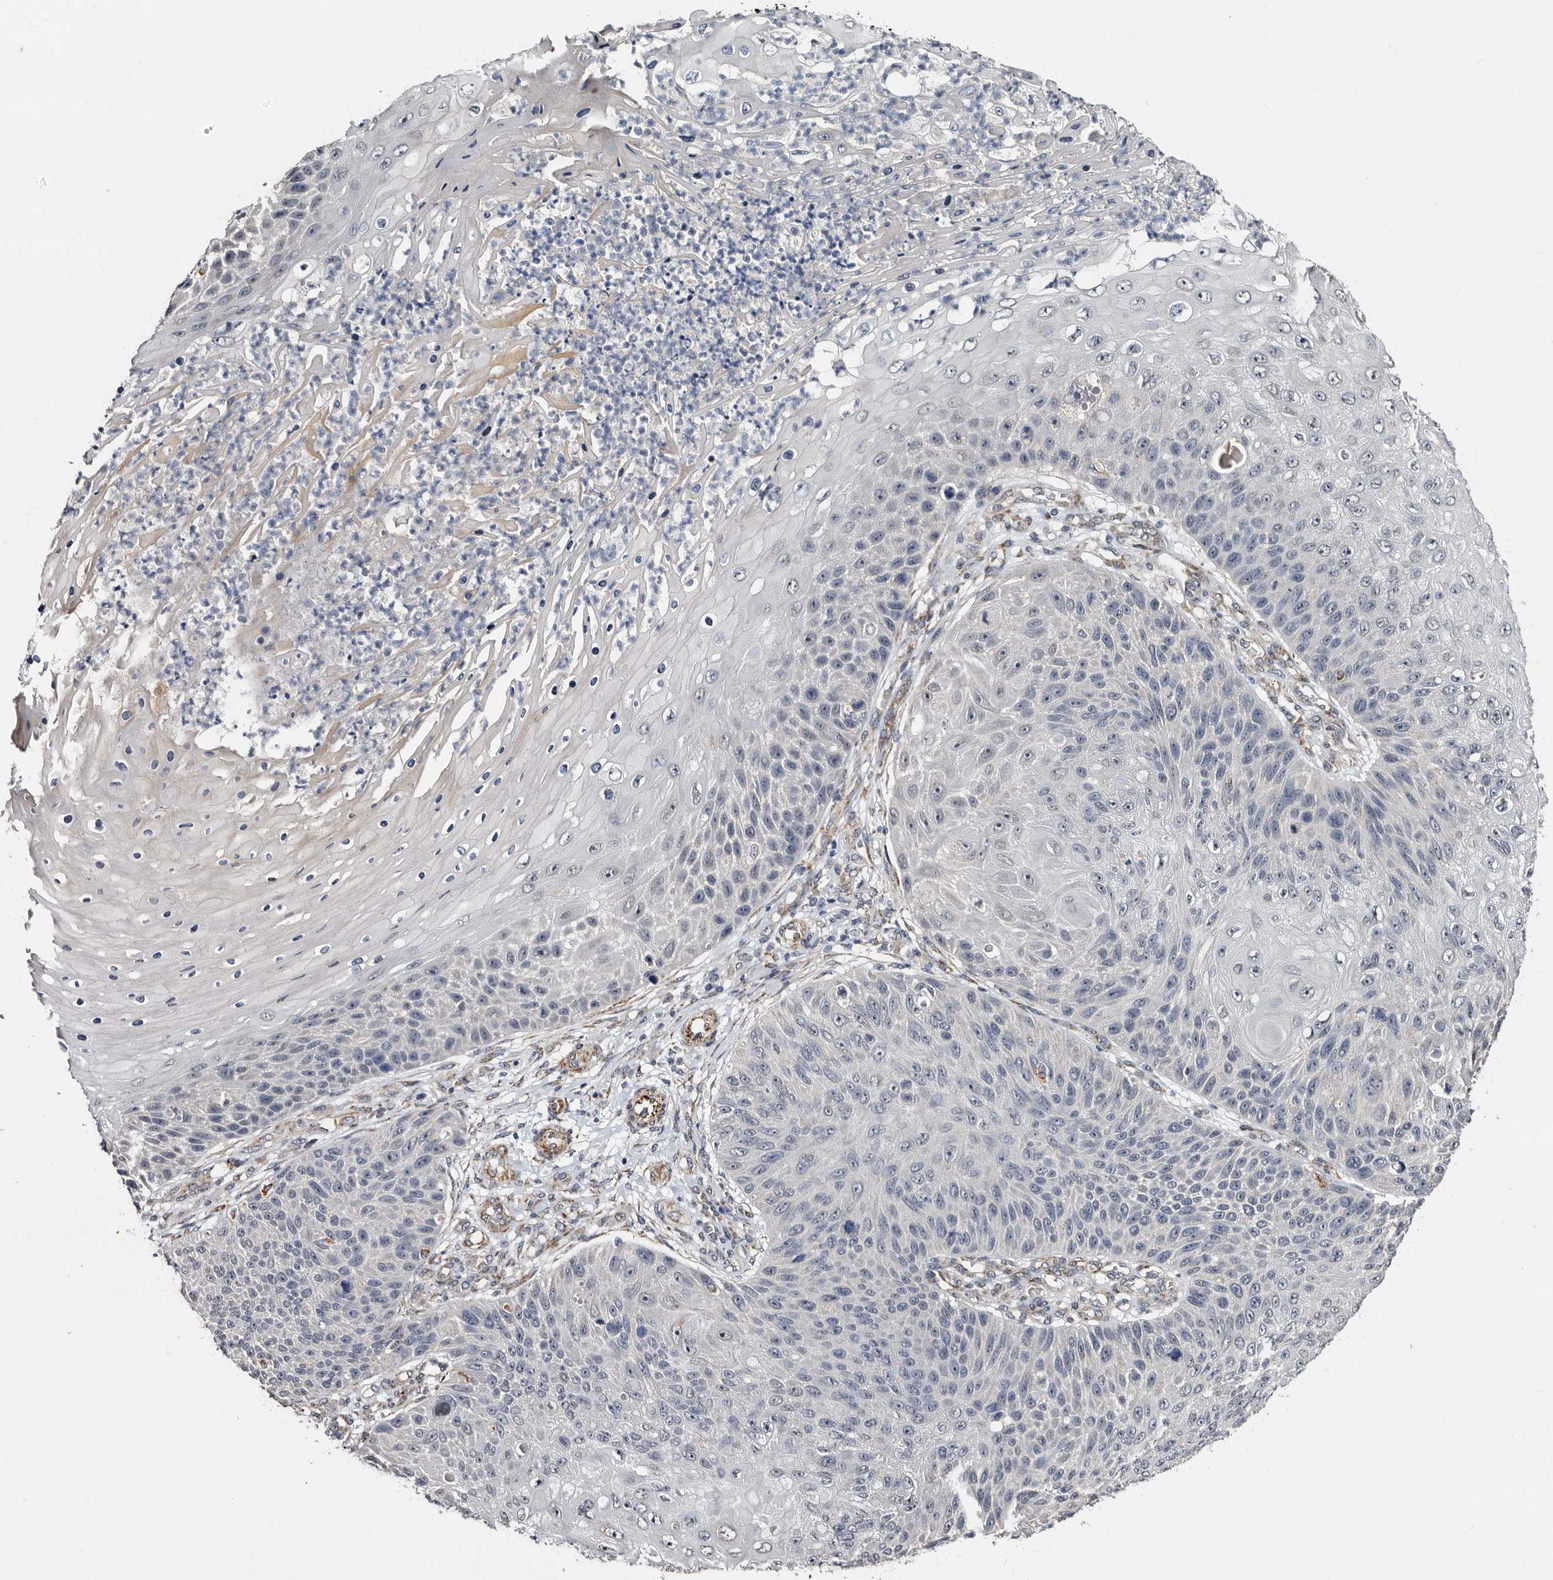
{"staining": {"intensity": "negative", "quantity": "none", "location": "none"}, "tissue": "skin cancer", "cell_type": "Tumor cells", "image_type": "cancer", "snomed": [{"axis": "morphology", "description": "Squamous cell carcinoma, NOS"}, {"axis": "topography", "description": "Skin"}], "caption": "Tumor cells are negative for brown protein staining in skin cancer.", "gene": "ARMCX2", "patient": {"sex": "female", "age": 88}}